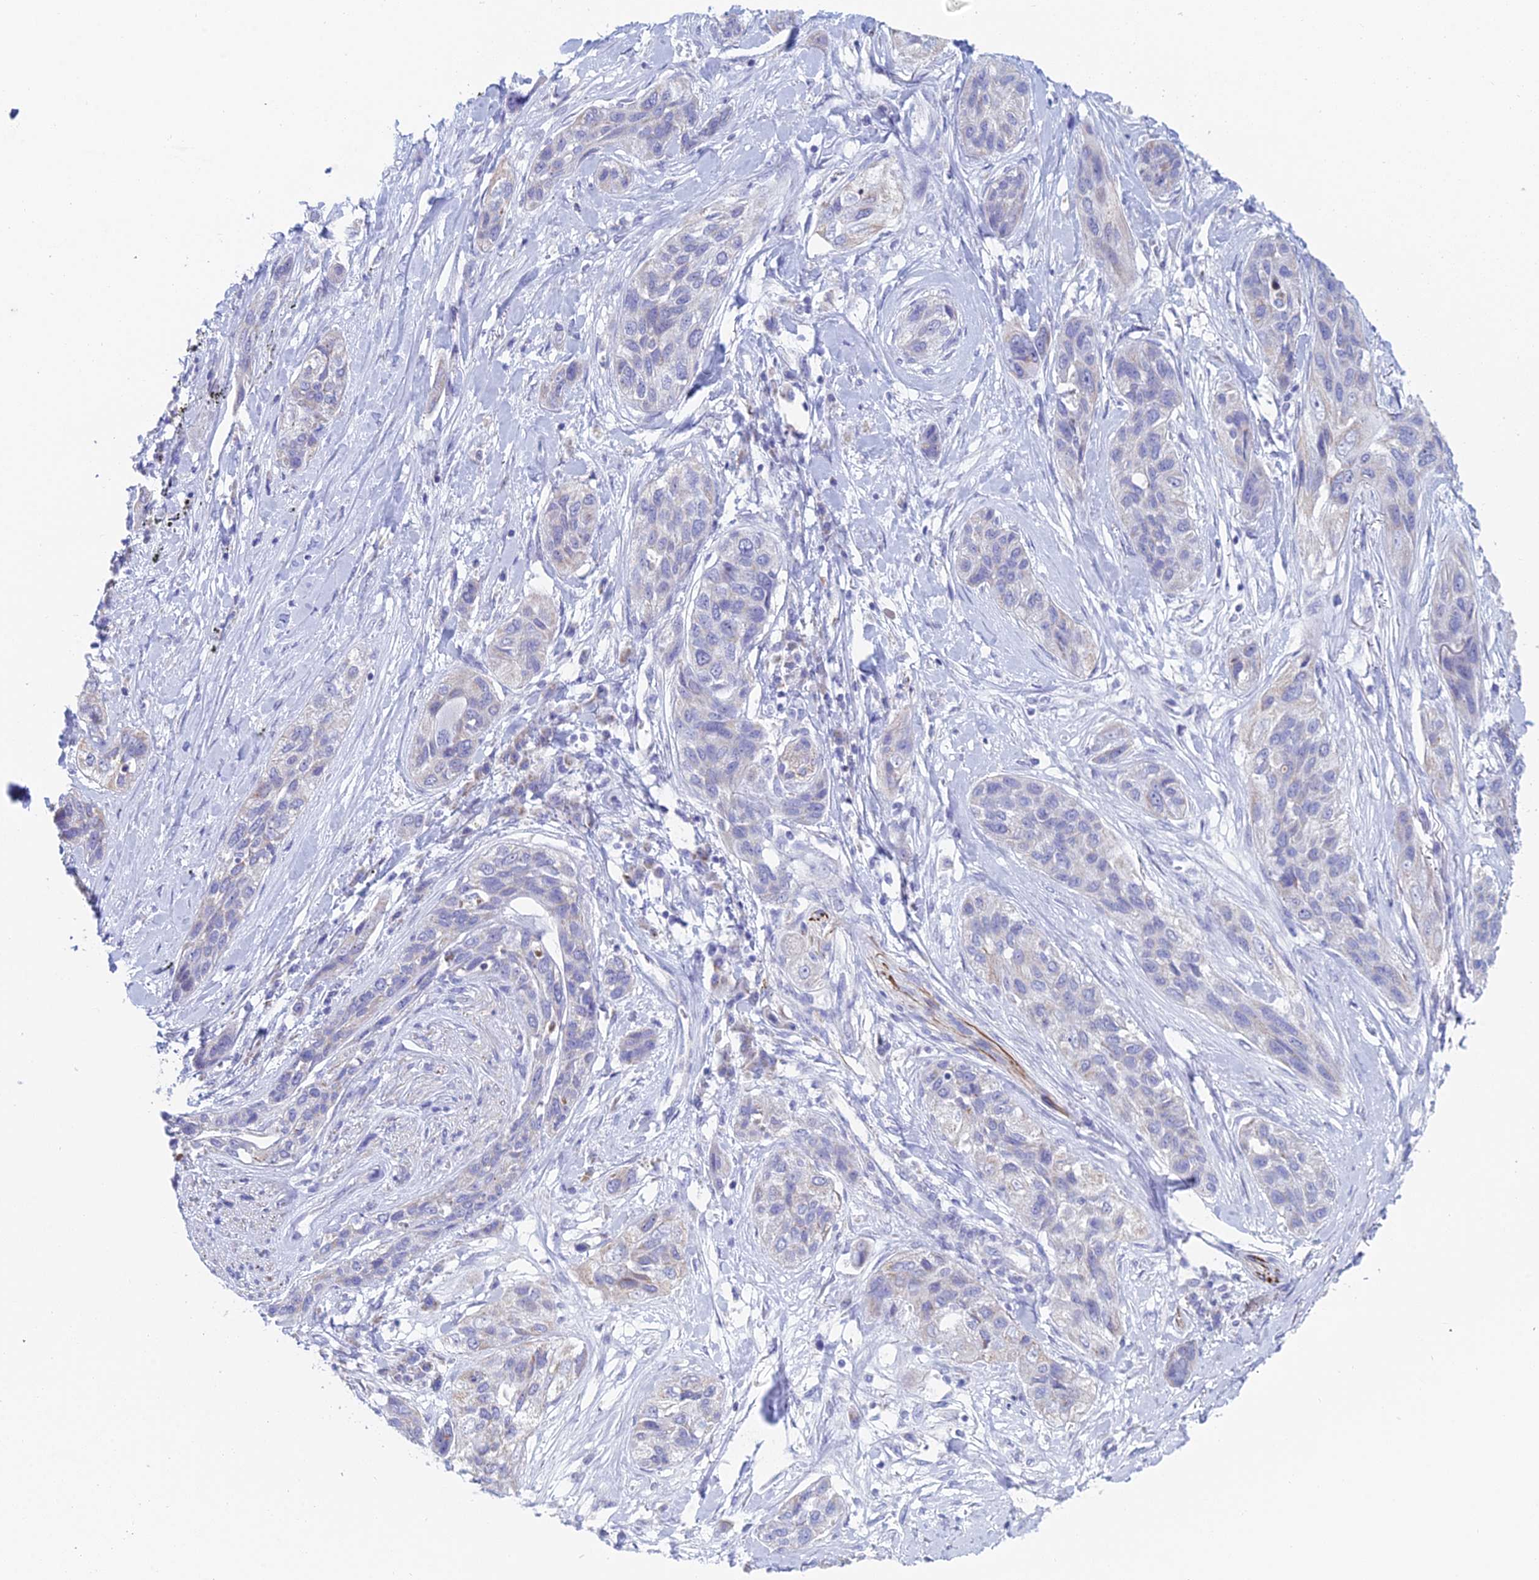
{"staining": {"intensity": "weak", "quantity": "<25%", "location": "cytoplasmic/membranous"}, "tissue": "lung cancer", "cell_type": "Tumor cells", "image_type": "cancer", "snomed": [{"axis": "morphology", "description": "Squamous cell carcinoma, NOS"}, {"axis": "topography", "description": "Lung"}], "caption": "Immunohistochemistry (IHC) histopathology image of squamous cell carcinoma (lung) stained for a protein (brown), which shows no staining in tumor cells.", "gene": "ACSM1", "patient": {"sex": "female", "age": 70}}